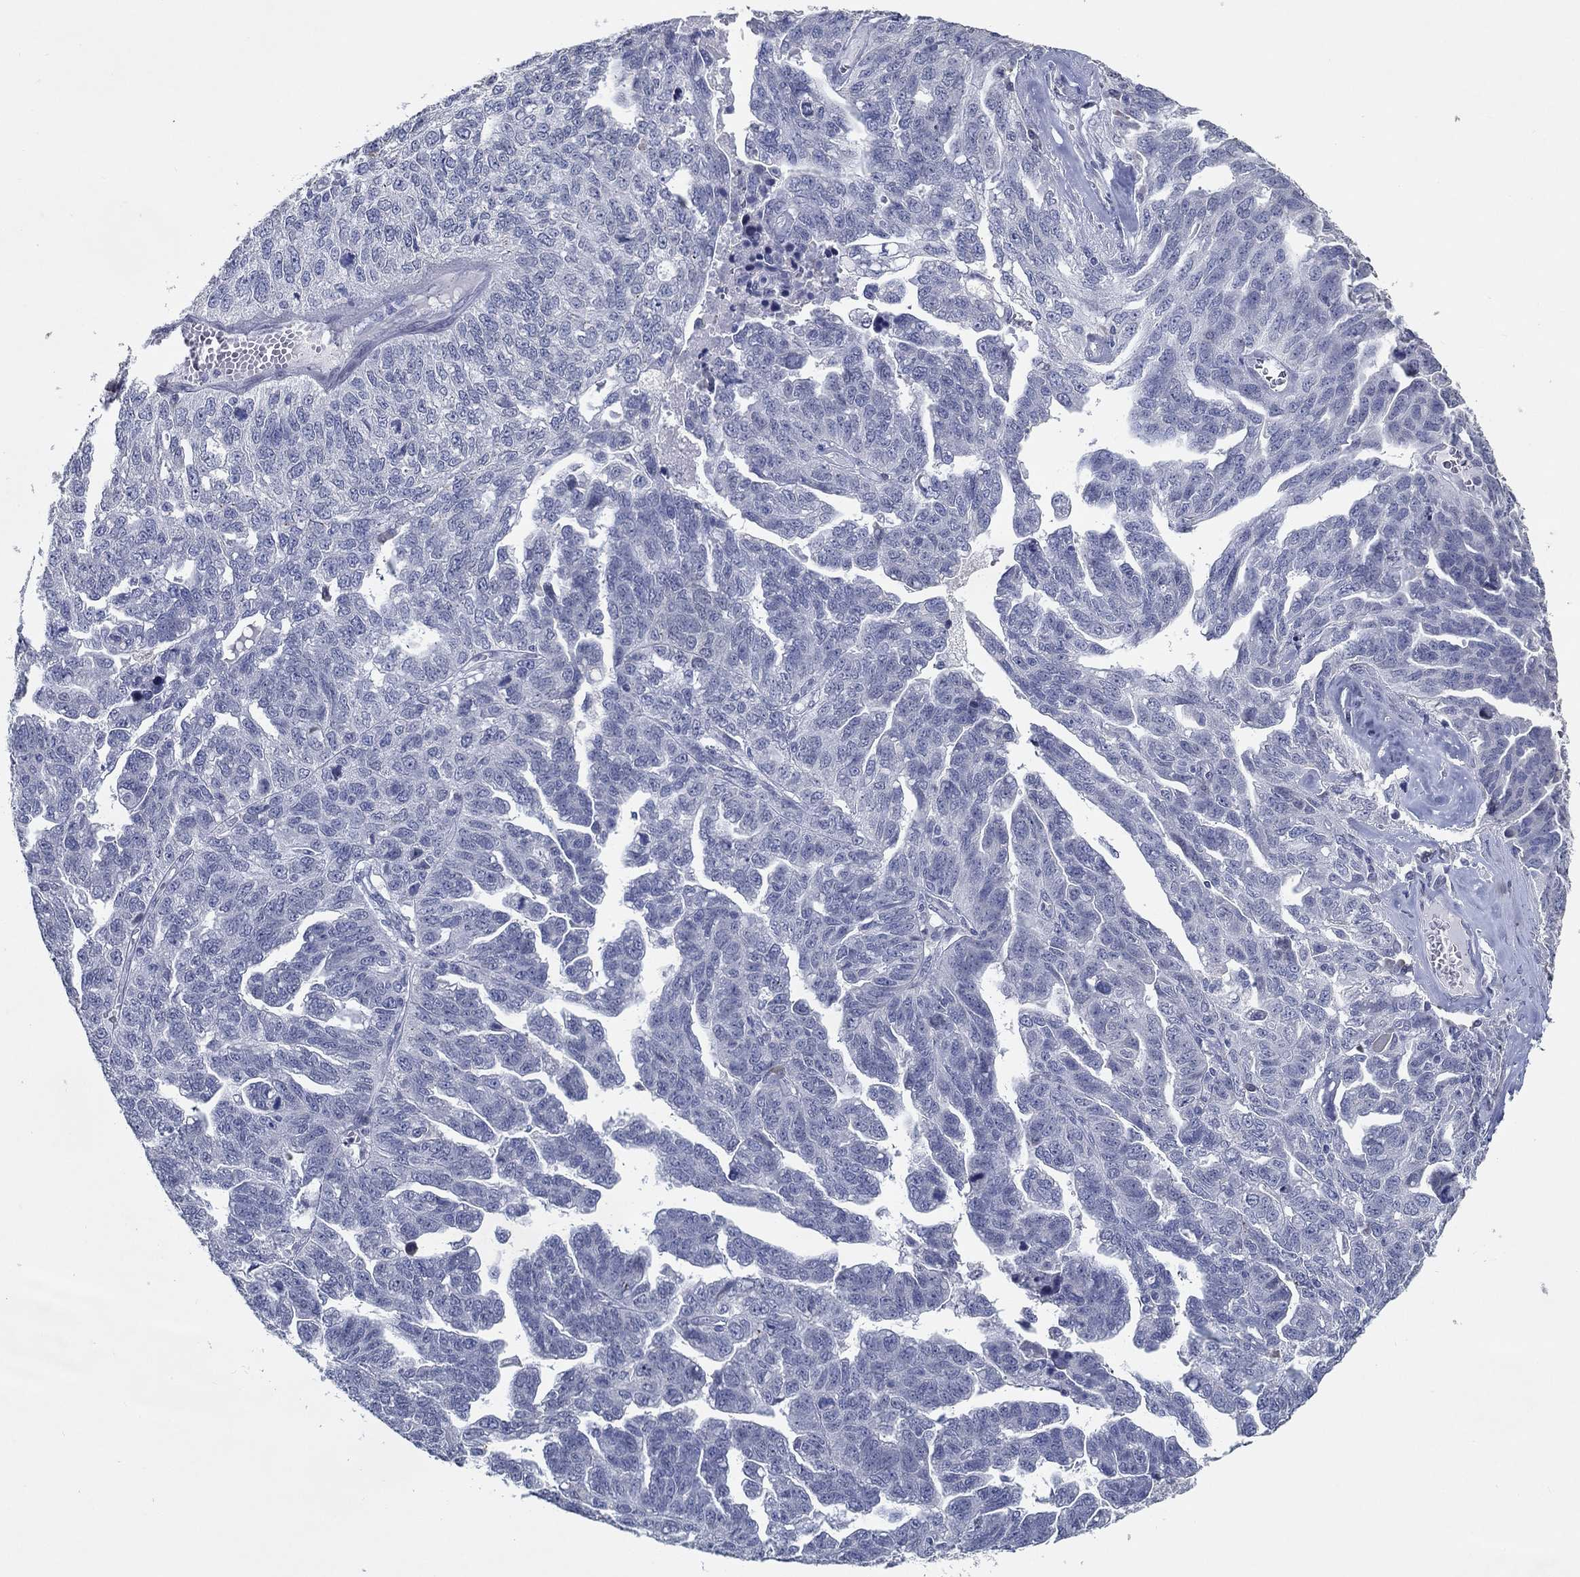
{"staining": {"intensity": "negative", "quantity": "none", "location": "none"}, "tissue": "ovarian cancer", "cell_type": "Tumor cells", "image_type": "cancer", "snomed": [{"axis": "morphology", "description": "Cystadenocarcinoma, serous, NOS"}, {"axis": "topography", "description": "Ovary"}], "caption": "Immunohistochemistry (IHC) micrograph of neoplastic tissue: human ovarian cancer stained with DAB (3,3'-diaminobenzidine) reveals no significant protein expression in tumor cells.", "gene": "NUP155", "patient": {"sex": "female", "age": 71}}